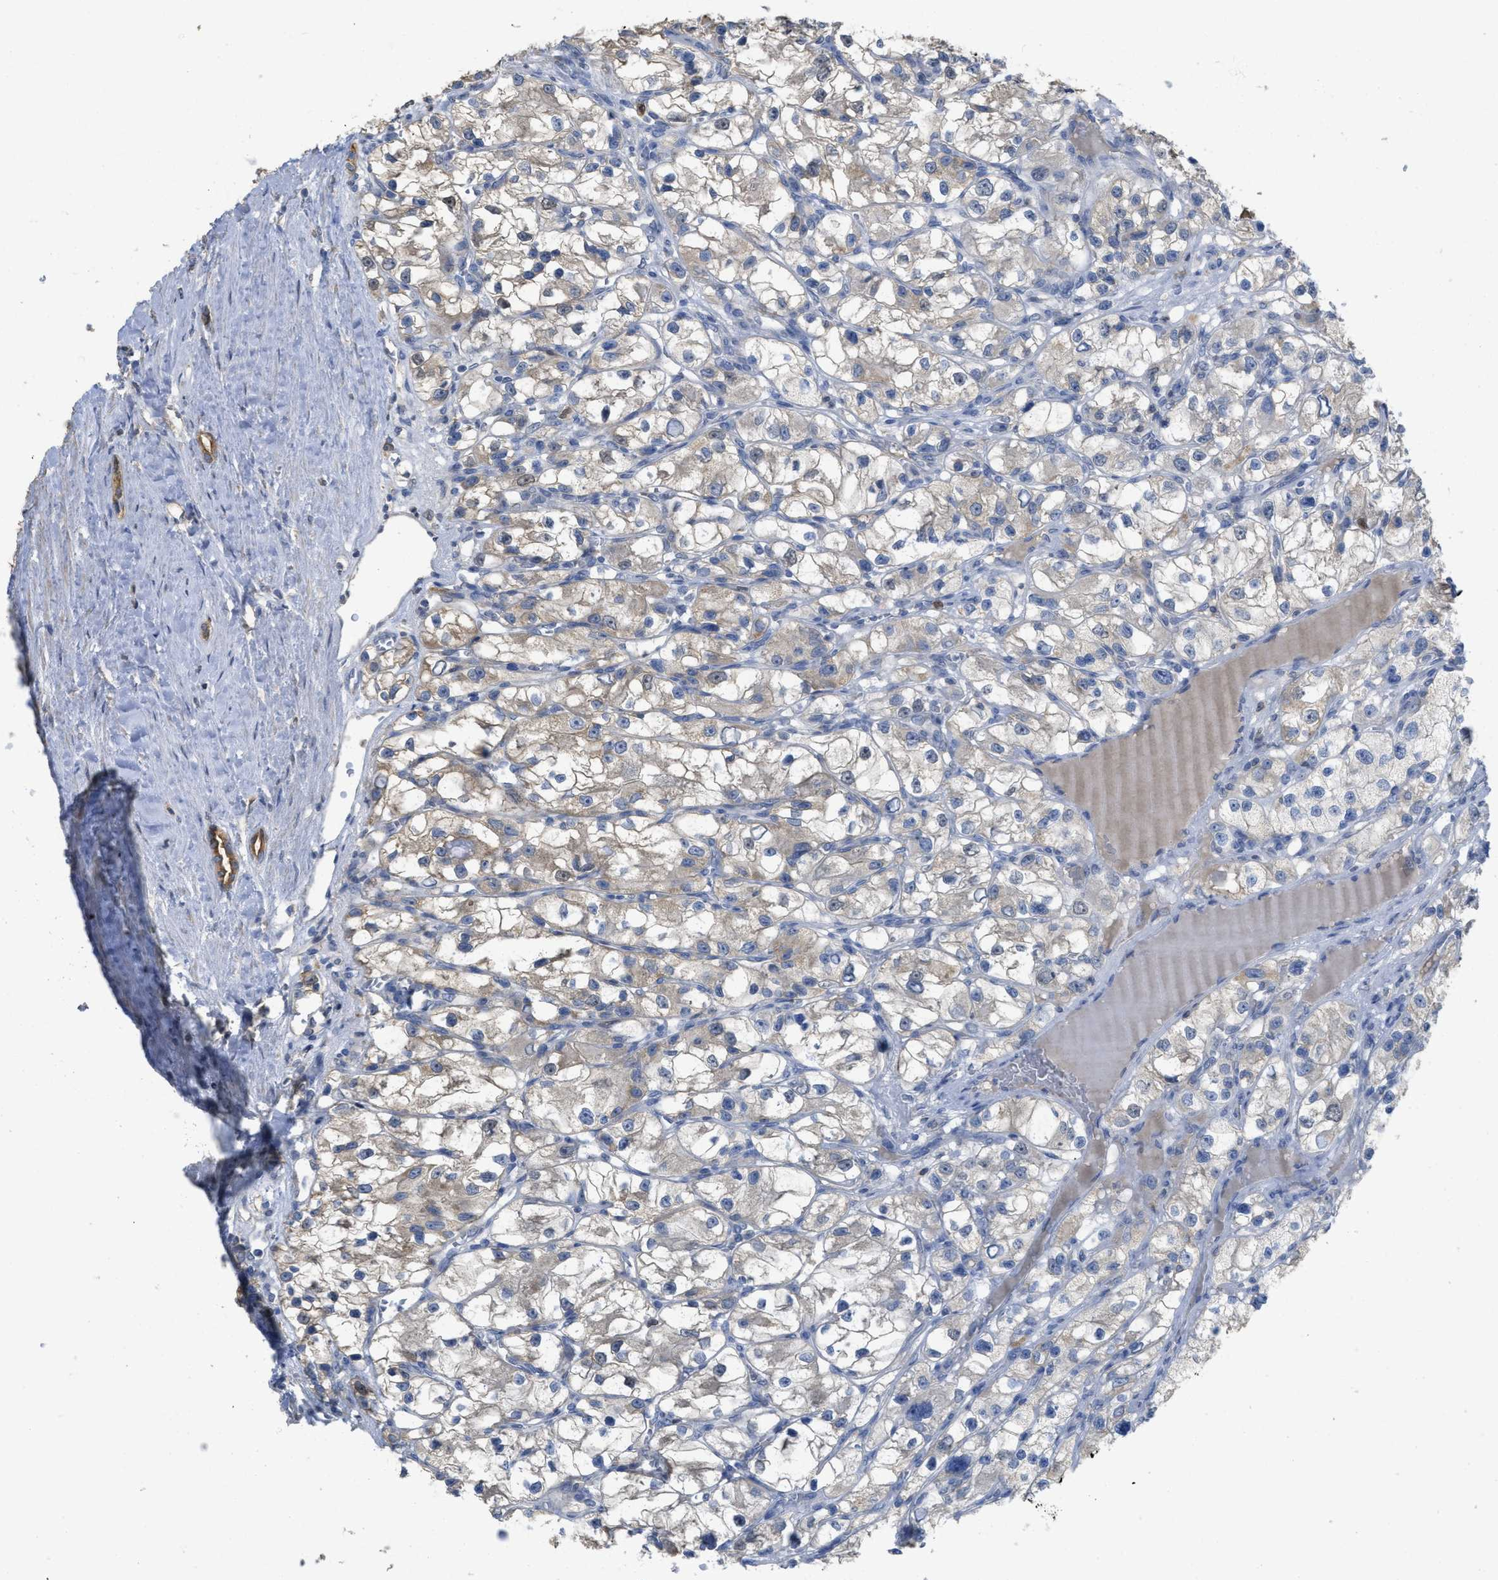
{"staining": {"intensity": "weak", "quantity": "25%-75%", "location": "cytoplasmic/membranous"}, "tissue": "renal cancer", "cell_type": "Tumor cells", "image_type": "cancer", "snomed": [{"axis": "morphology", "description": "Adenocarcinoma, NOS"}, {"axis": "topography", "description": "Kidney"}], "caption": "High-magnification brightfield microscopy of renal cancer (adenocarcinoma) stained with DAB (brown) and counterstained with hematoxylin (blue). tumor cells exhibit weak cytoplasmic/membranous positivity is present in about25%-75% of cells.", "gene": "SFXN2", "patient": {"sex": "female", "age": 57}}